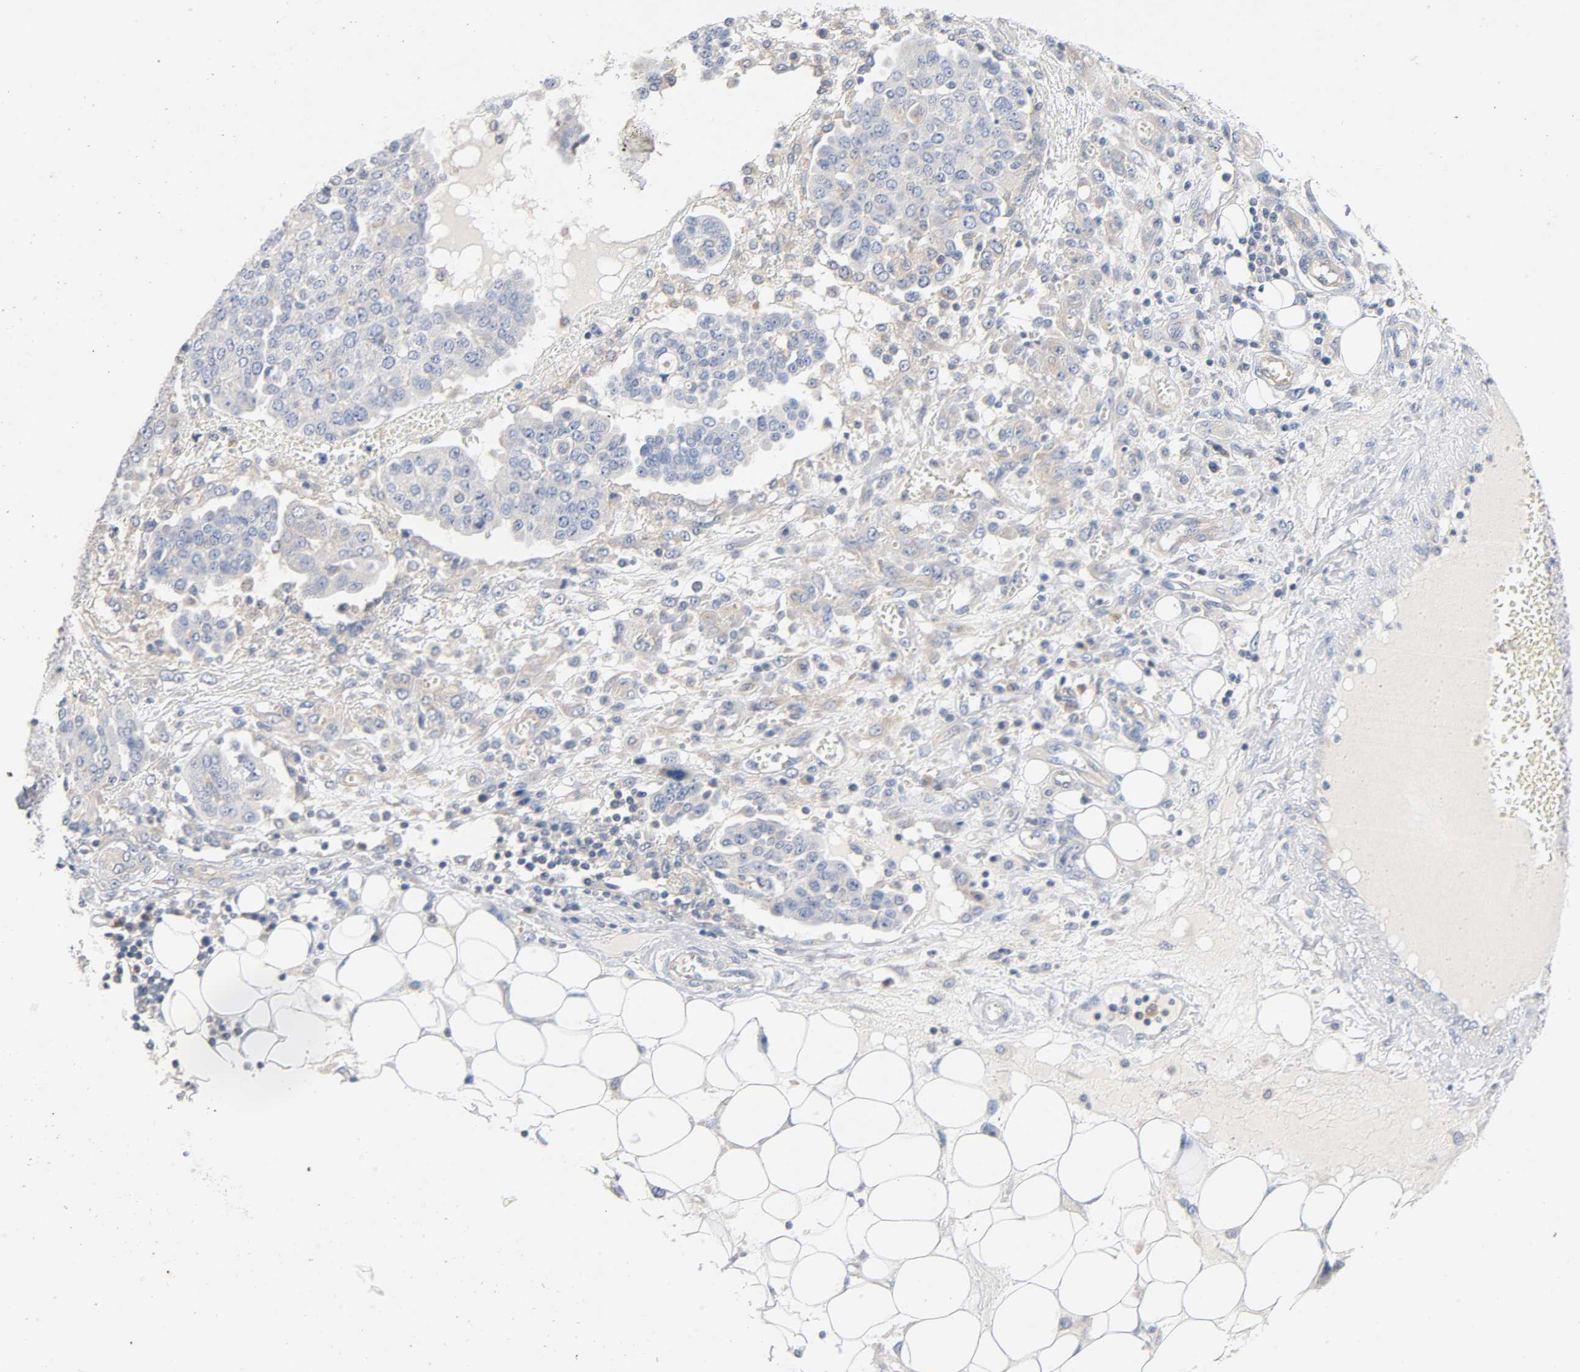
{"staining": {"intensity": "negative", "quantity": "none", "location": "none"}, "tissue": "ovarian cancer", "cell_type": "Tumor cells", "image_type": "cancer", "snomed": [{"axis": "morphology", "description": "Cystadenocarcinoma, serous, NOS"}, {"axis": "topography", "description": "Soft tissue"}, {"axis": "topography", "description": "Ovary"}], "caption": "Photomicrograph shows no significant protein positivity in tumor cells of ovarian cancer.", "gene": "MALT1", "patient": {"sex": "female", "age": 57}}